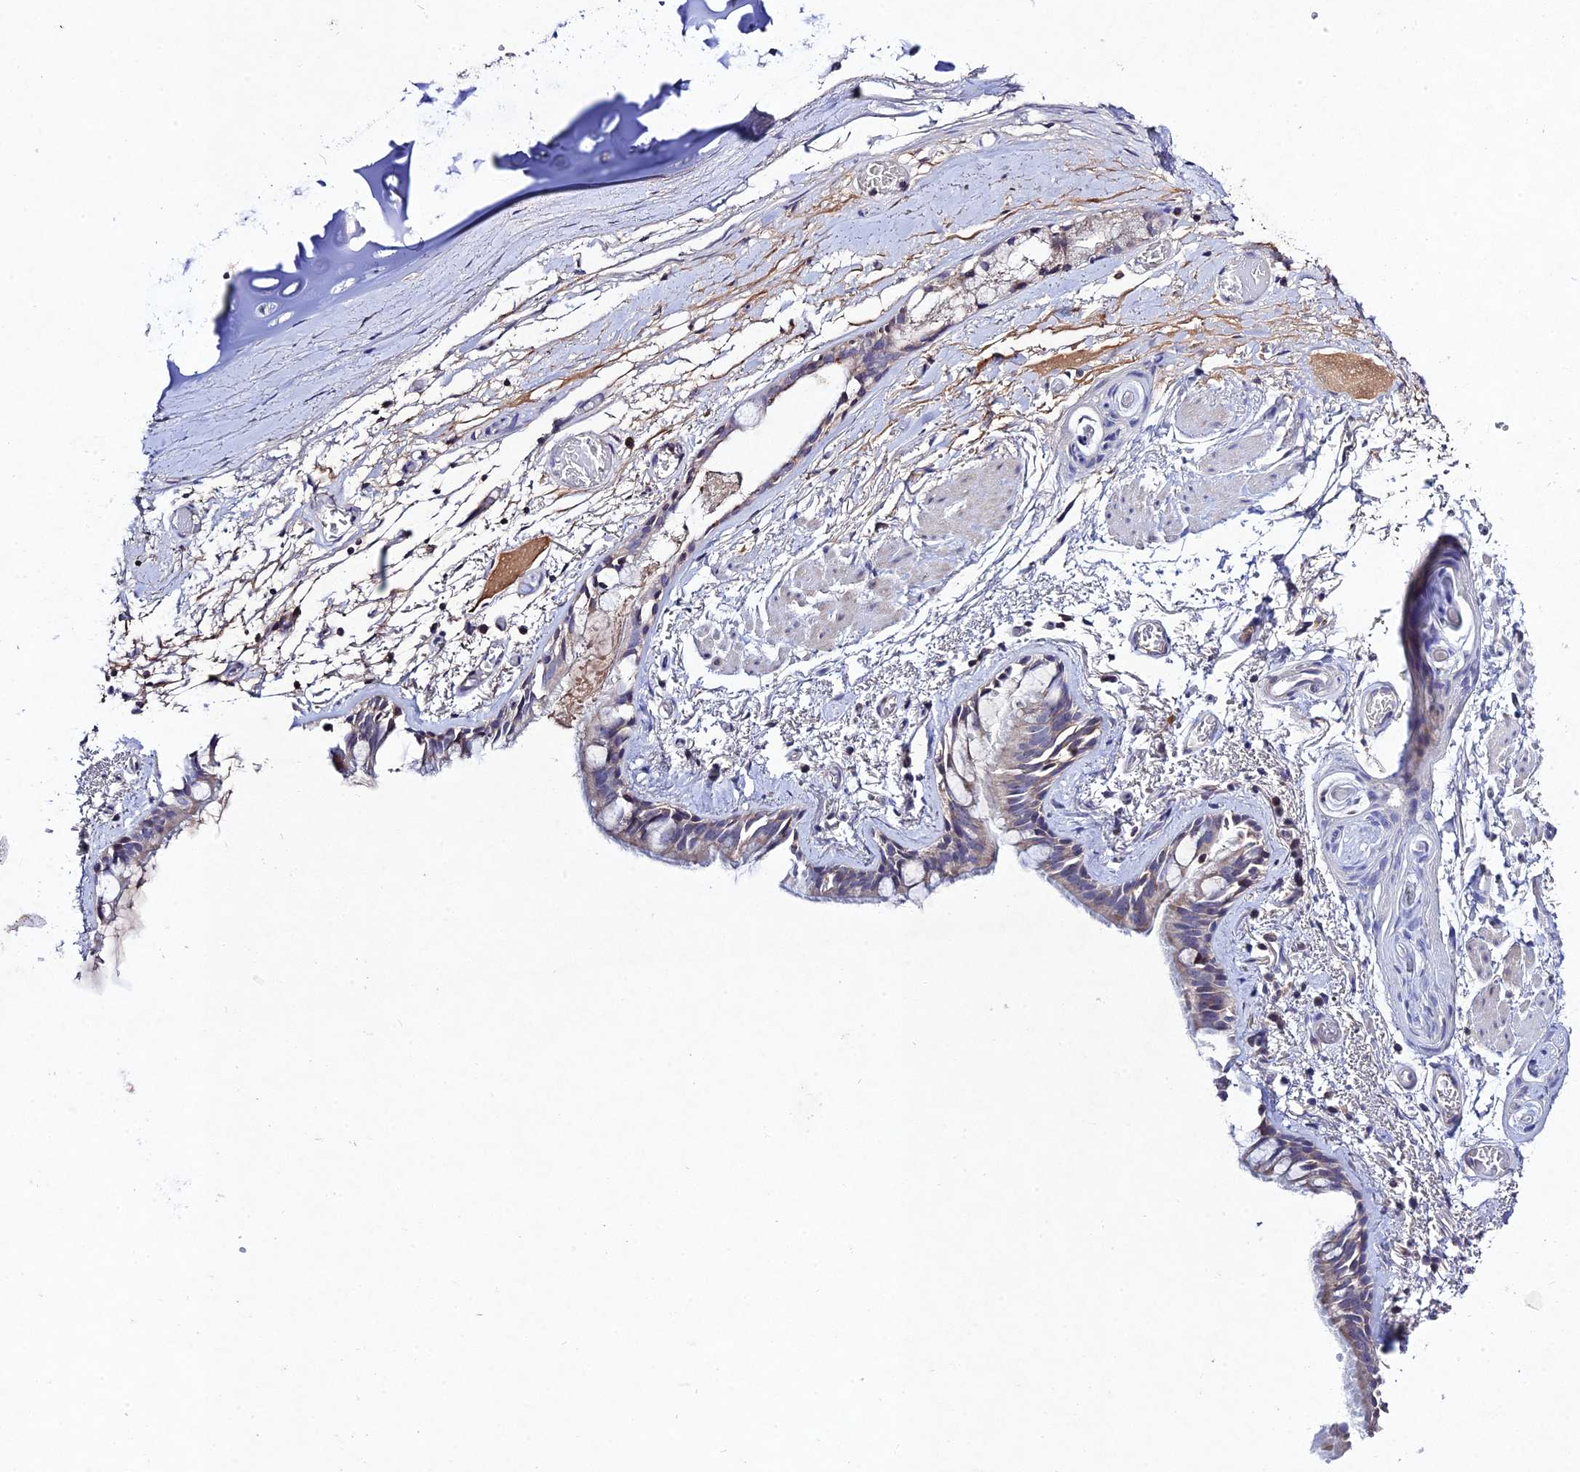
{"staining": {"intensity": "weak", "quantity": "<25%", "location": "cytoplasmic/membranous"}, "tissue": "bronchus", "cell_type": "Respiratory epithelial cells", "image_type": "normal", "snomed": [{"axis": "morphology", "description": "Normal tissue, NOS"}, {"axis": "topography", "description": "Cartilage tissue"}], "caption": "Immunohistochemistry micrograph of benign bronchus stained for a protein (brown), which displays no expression in respiratory epithelial cells.", "gene": "CHST5", "patient": {"sex": "male", "age": 63}}